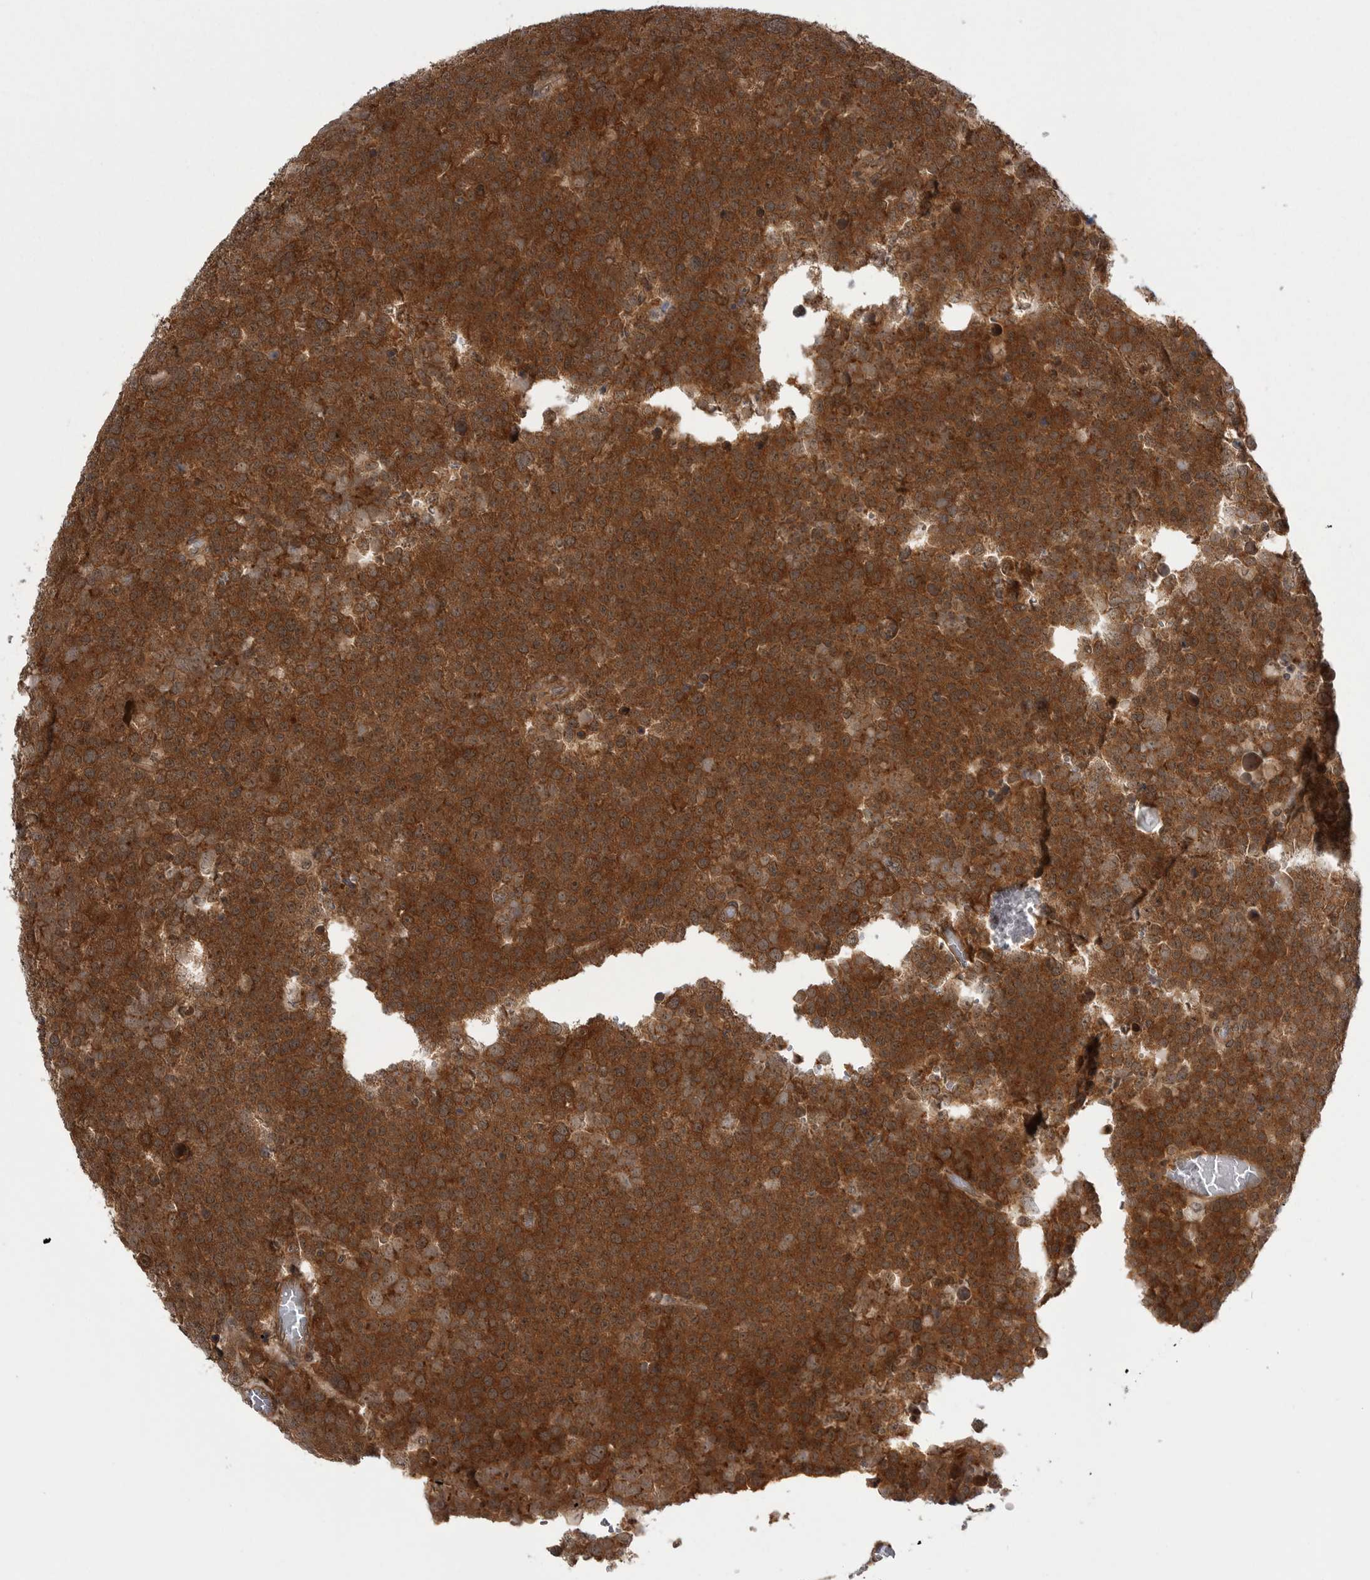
{"staining": {"intensity": "strong", "quantity": ">75%", "location": "cytoplasmic/membranous"}, "tissue": "testis cancer", "cell_type": "Tumor cells", "image_type": "cancer", "snomed": [{"axis": "morphology", "description": "Seminoma, NOS"}, {"axis": "topography", "description": "Testis"}], "caption": "Immunohistochemistry (IHC) (DAB (3,3'-diaminobenzidine)) staining of human seminoma (testis) reveals strong cytoplasmic/membranous protein positivity in about >75% of tumor cells. The protein of interest is stained brown, and the nuclei are stained in blue (DAB (3,3'-diaminobenzidine) IHC with brightfield microscopy, high magnification).", "gene": "PDCL", "patient": {"sex": "male", "age": 71}}